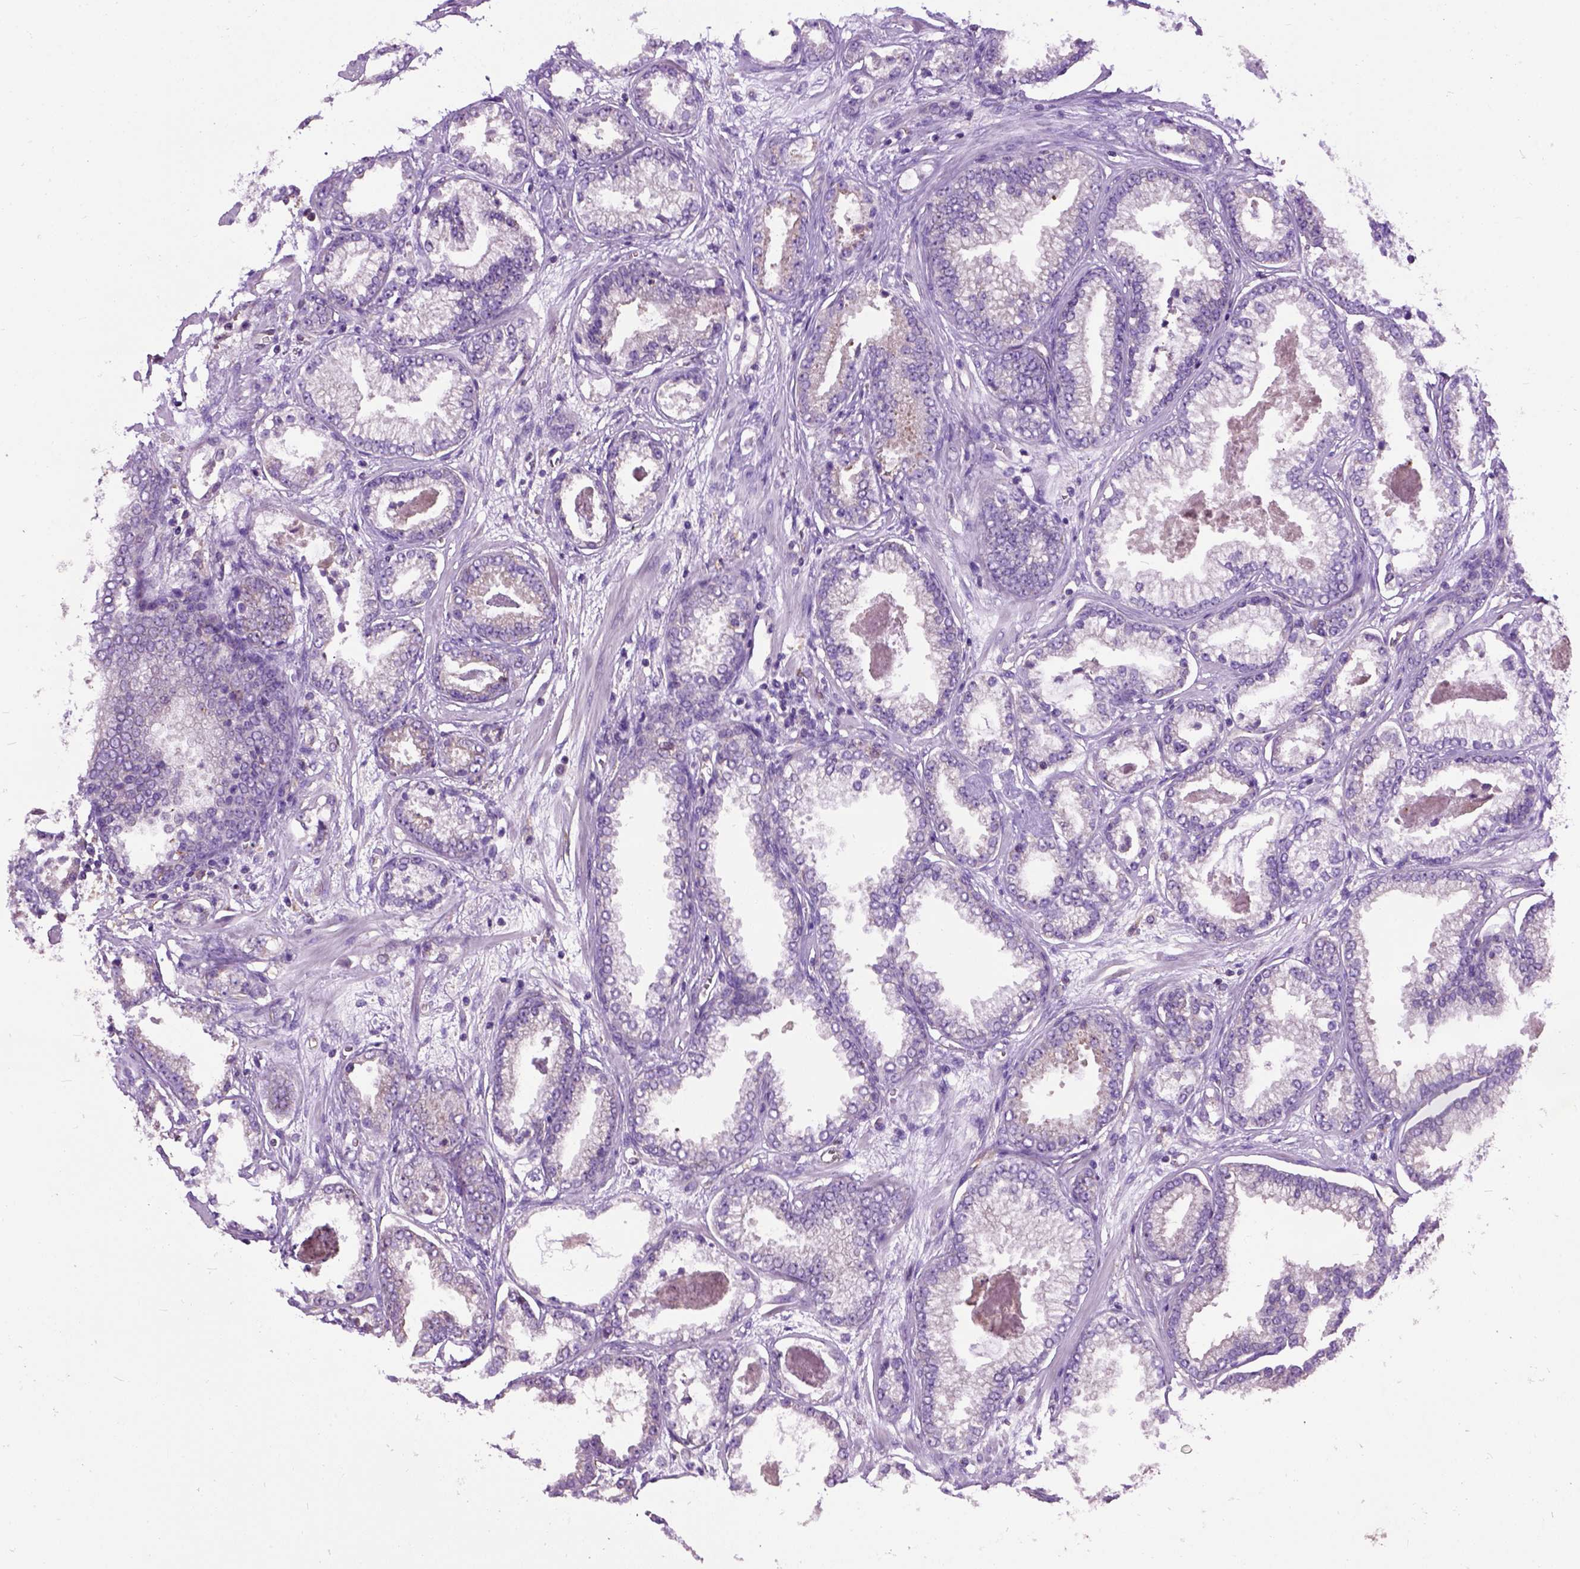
{"staining": {"intensity": "negative", "quantity": "none", "location": "none"}, "tissue": "prostate cancer", "cell_type": "Tumor cells", "image_type": "cancer", "snomed": [{"axis": "morphology", "description": "Adenocarcinoma, Low grade"}, {"axis": "topography", "description": "Prostate"}], "caption": "Tumor cells are negative for protein expression in human prostate cancer (low-grade adenocarcinoma). (DAB immunohistochemistry (IHC), high magnification).", "gene": "SEMA4F", "patient": {"sex": "male", "age": 68}}